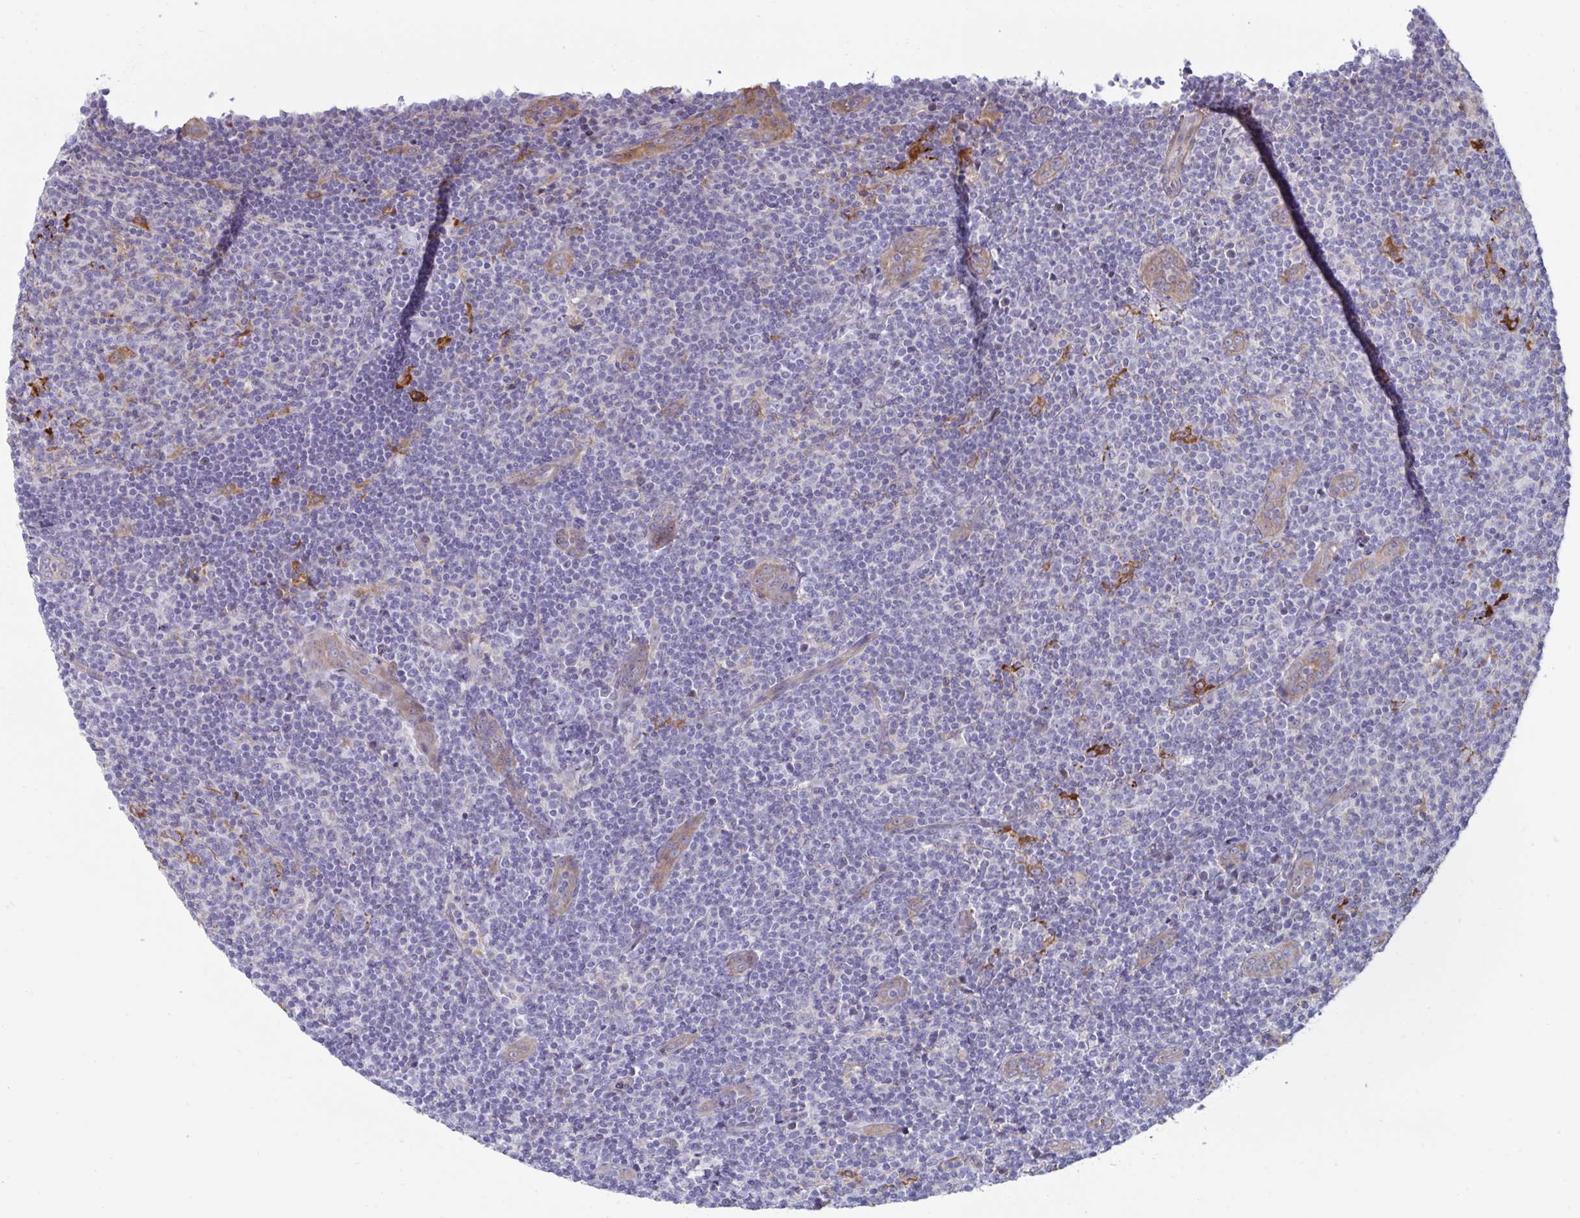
{"staining": {"intensity": "negative", "quantity": "none", "location": "none"}, "tissue": "lymphoma", "cell_type": "Tumor cells", "image_type": "cancer", "snomed": [{"axis": "morphology", "description": "Malignant lymphoma, non-Hodgkin's type, Low grade"}, {"axis": "topography", "description": "Lymph node"}], "caption": "Histopathology image shows no protein staining in tumor cells of low-grade malignant lymphoma, non-Hodgkin's type tissue. (DAB (3,3'-diaminobenzidine) immunohistochemistry (IHC), high magnification).", "gene": "FBXL13", "patient": {"sex": "male", "age": 66}}